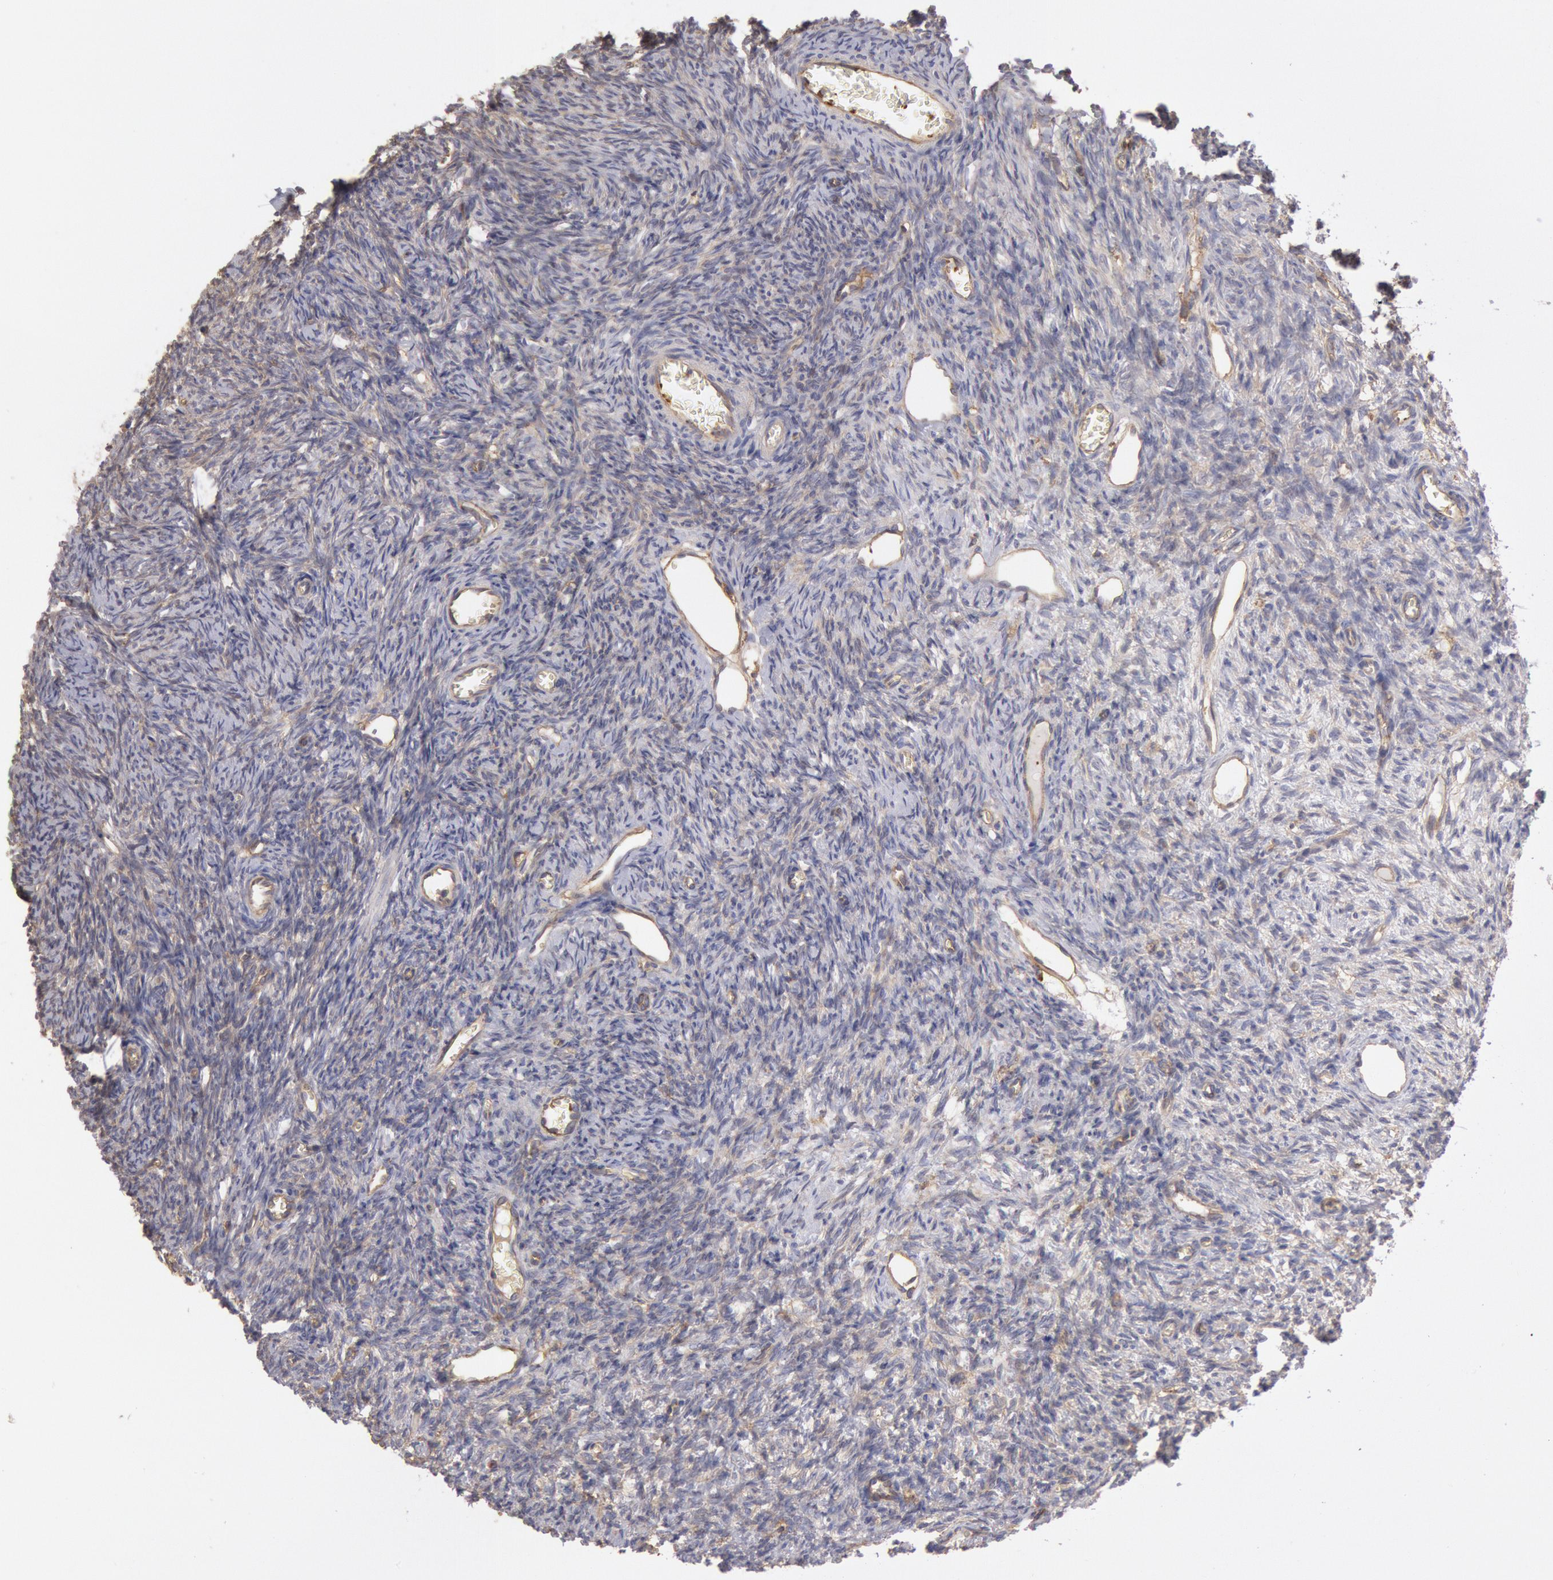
{"staining": {"intensity": "weak", "quantity": "25%-75%", "location": "cytoplasmic/membranous"}, "tissue": "ovary", "cell_type": "Follicle cells", "image_type": "normal", "snomed": [{"axis": "morphology", "description": "Normal tissue, NOS"}, {"axis": "topography", "description": "Ovary"}], "caption": "Weak cytoplasmic/membranous protein staining is seen in approximately 25%-75% of follicle cells in ovary. (DAB = brown stain, brightfield microscopy at high magnification).", "gene": "SNAP23", "patient": {"sex": "female", "age": 27}}